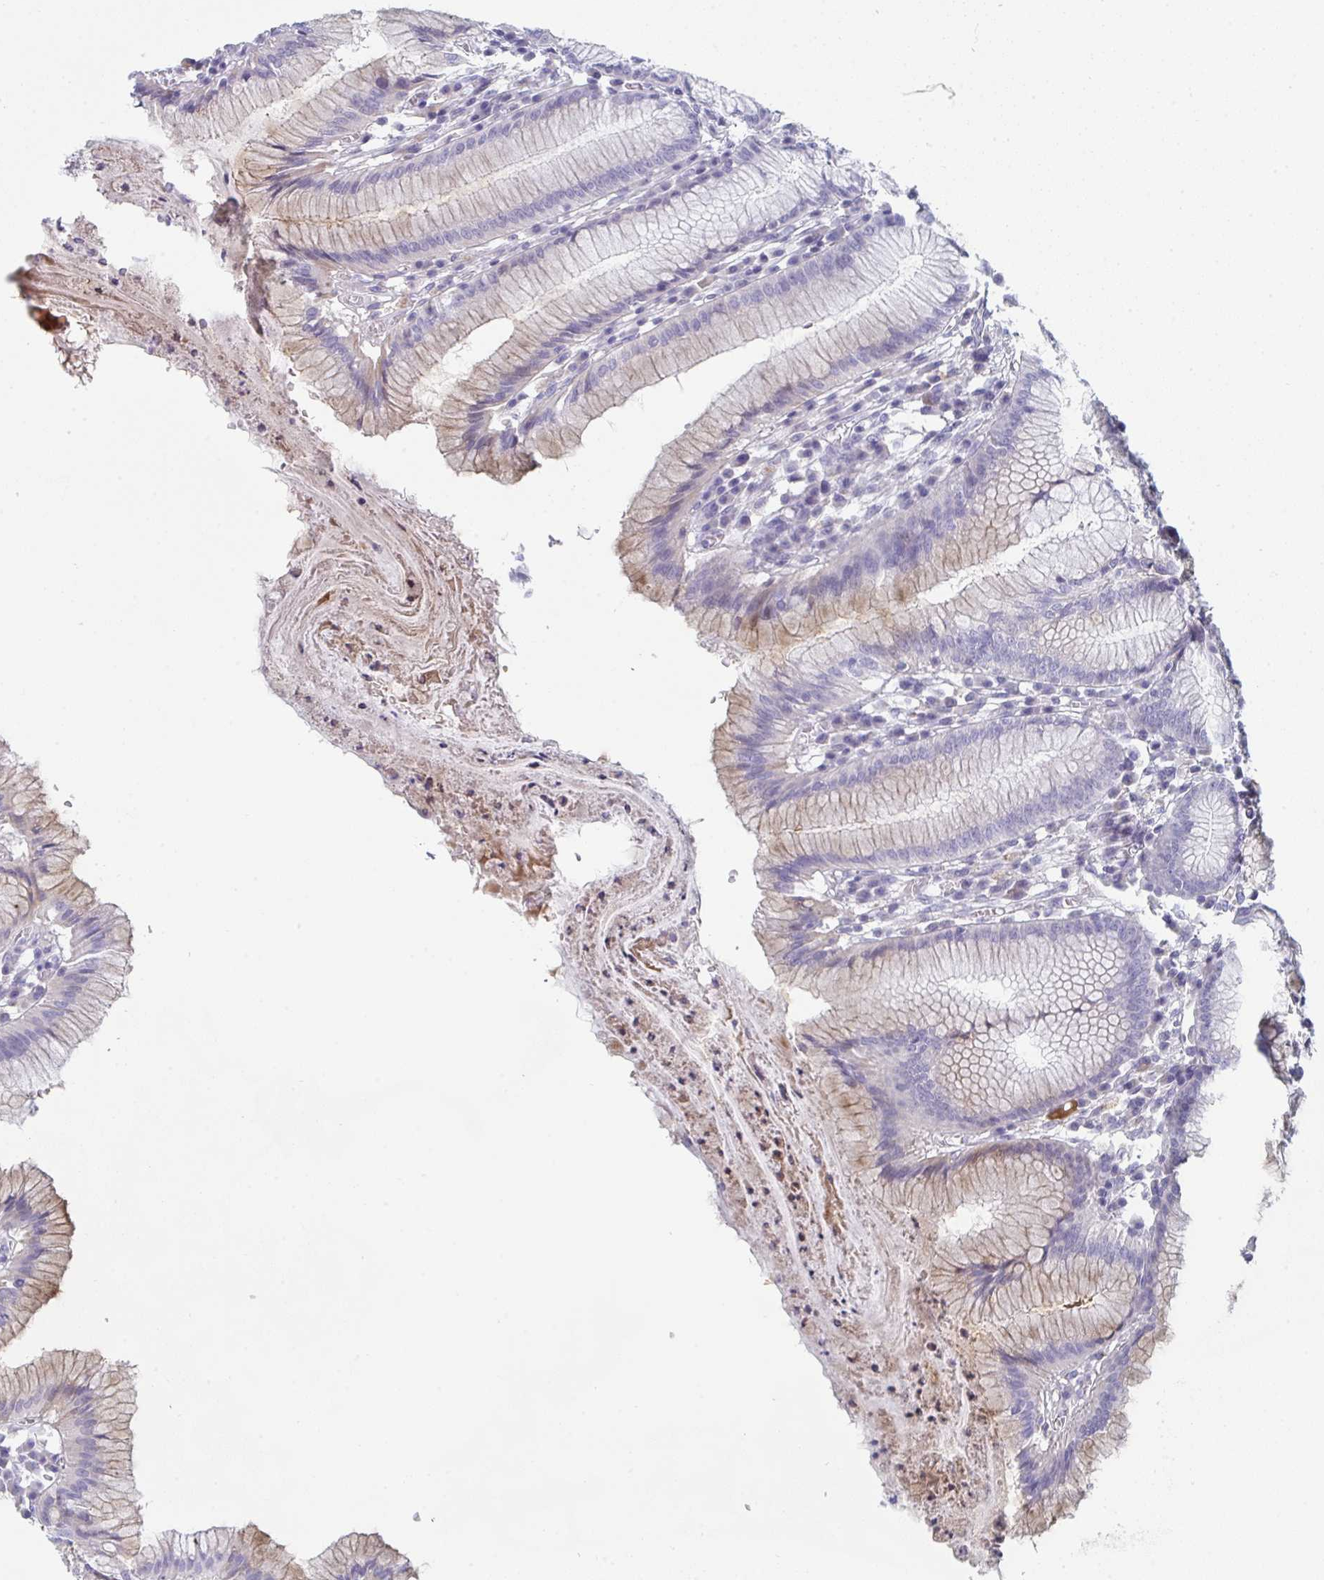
{"staining": {"intensity": "moderate", "quantity": "<25%", "location": "cytoplasmic/membranous"}, "tissue": "stomach", "cell_type": "Glandular cells", "image_type": "normal", "snomed": [{"axis": "morphology", "description": "Normal tissue, NOS"}, {"axis": "topography", "description": "Stomach"}], "caption": "Immunohistochemical staining of benign stomach reveals <25% levels of moderate cytoplasmic/membranous protein expression in approximately <25% of glandular cells. (DAB IHC, brown staining for protein, blue staining for nuclei).", "gene": "HGFAC", "patient": {"sex": "male", "age": 55}}